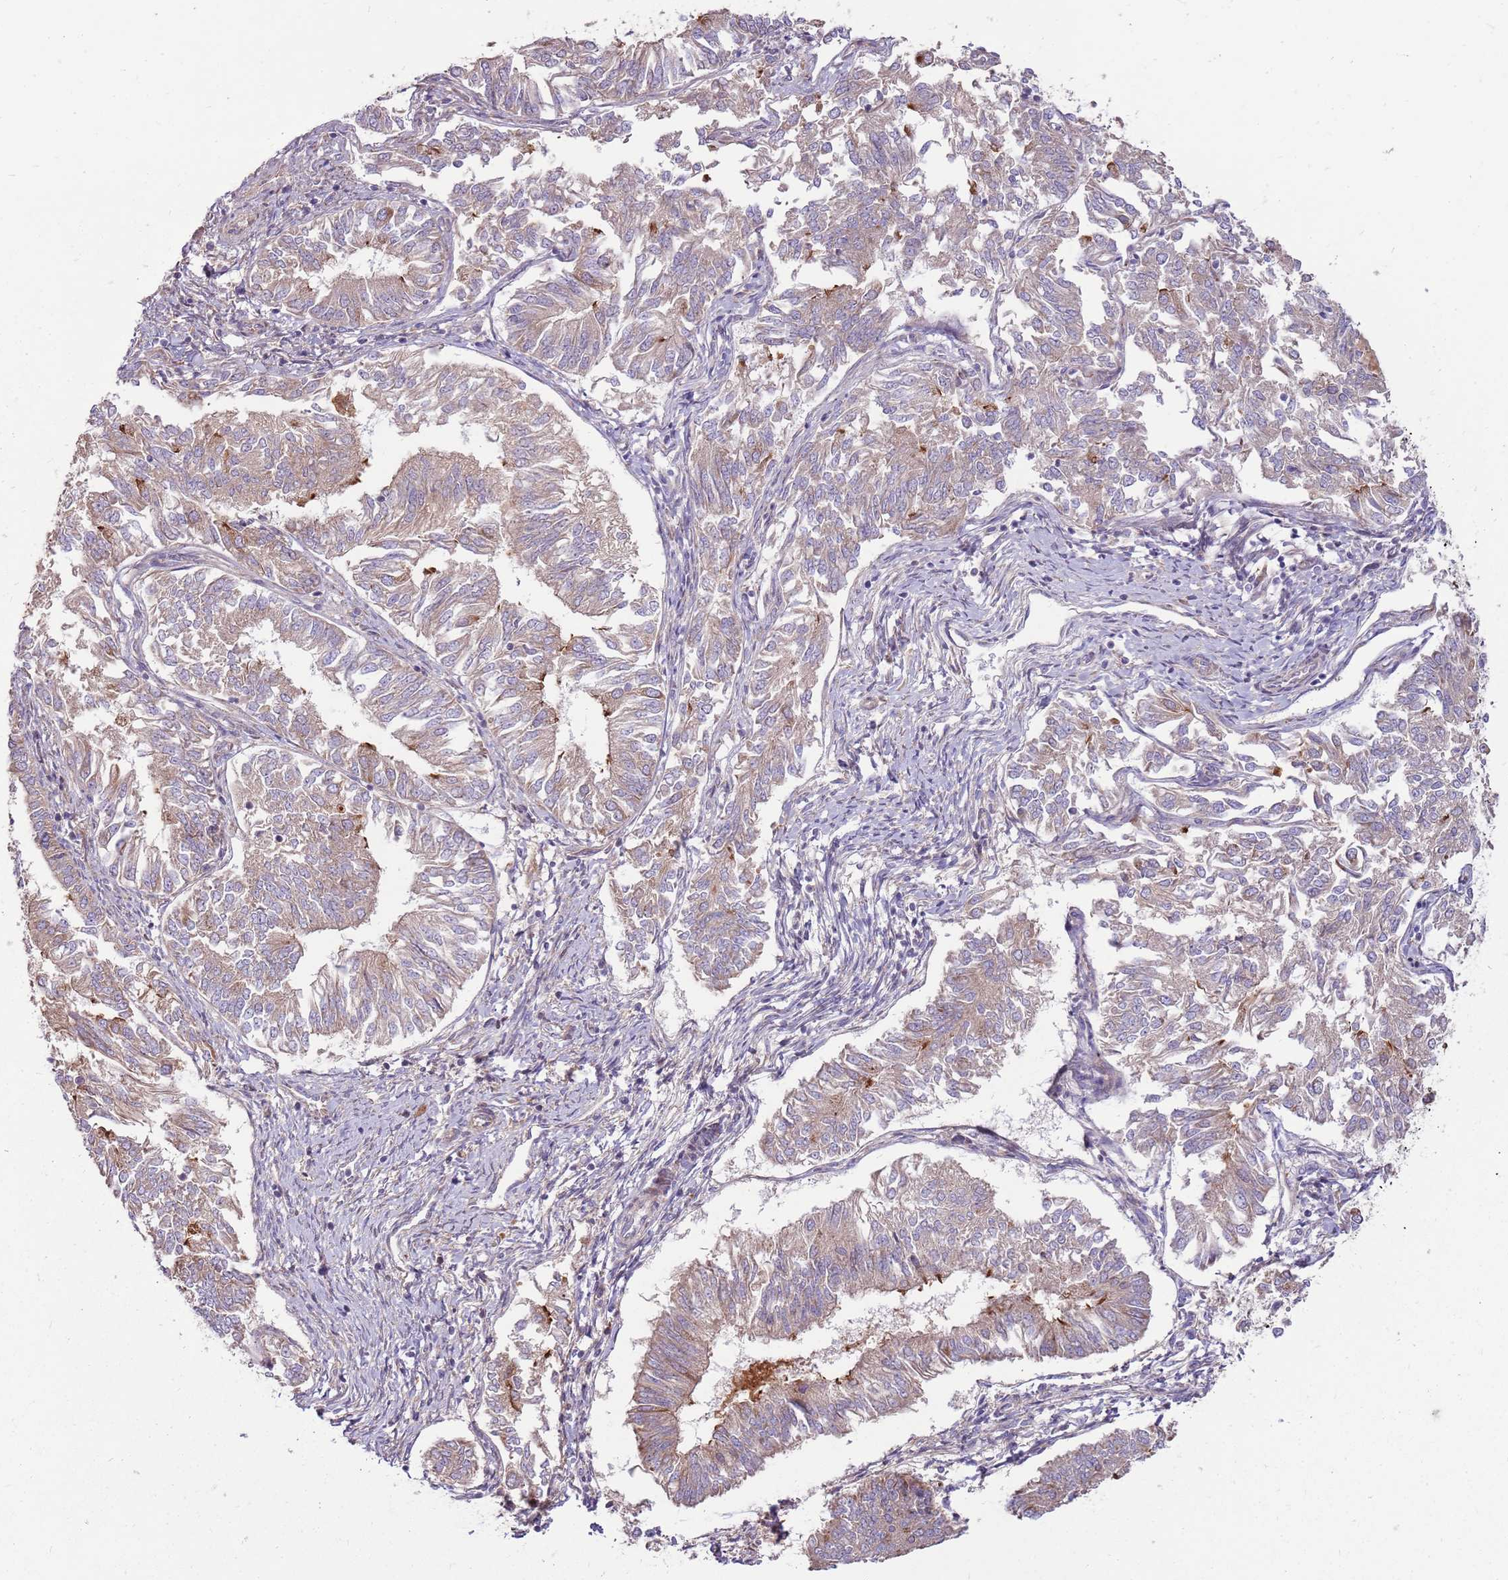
{"staining": {"intensity": "weak", "quantity": "25%-75%", "location": "cytoplasmic/membranous"}, "tissue": "endometrial cancer", "cell_type": "Tumor cells", "image_type": "cancer", "snomed": [{"axis": "morphology", "description": "Adenocarcinoma, NOS"}, {"axis": "topography", "description": "Endometrium"}], "caption": "High-magnification brightfield microscopy of adenocarcinoma (endometrial) stained with DAB (3,3'-diaminobenzidine) (brown) and counterstained with hematoxylin (blue). tumor cells exhibit weak cytoplasmic/membranous positivity is present in about25%-75% of cells.", "gene": "EMC1", "patient": {"sex": "female", "age": 58}}